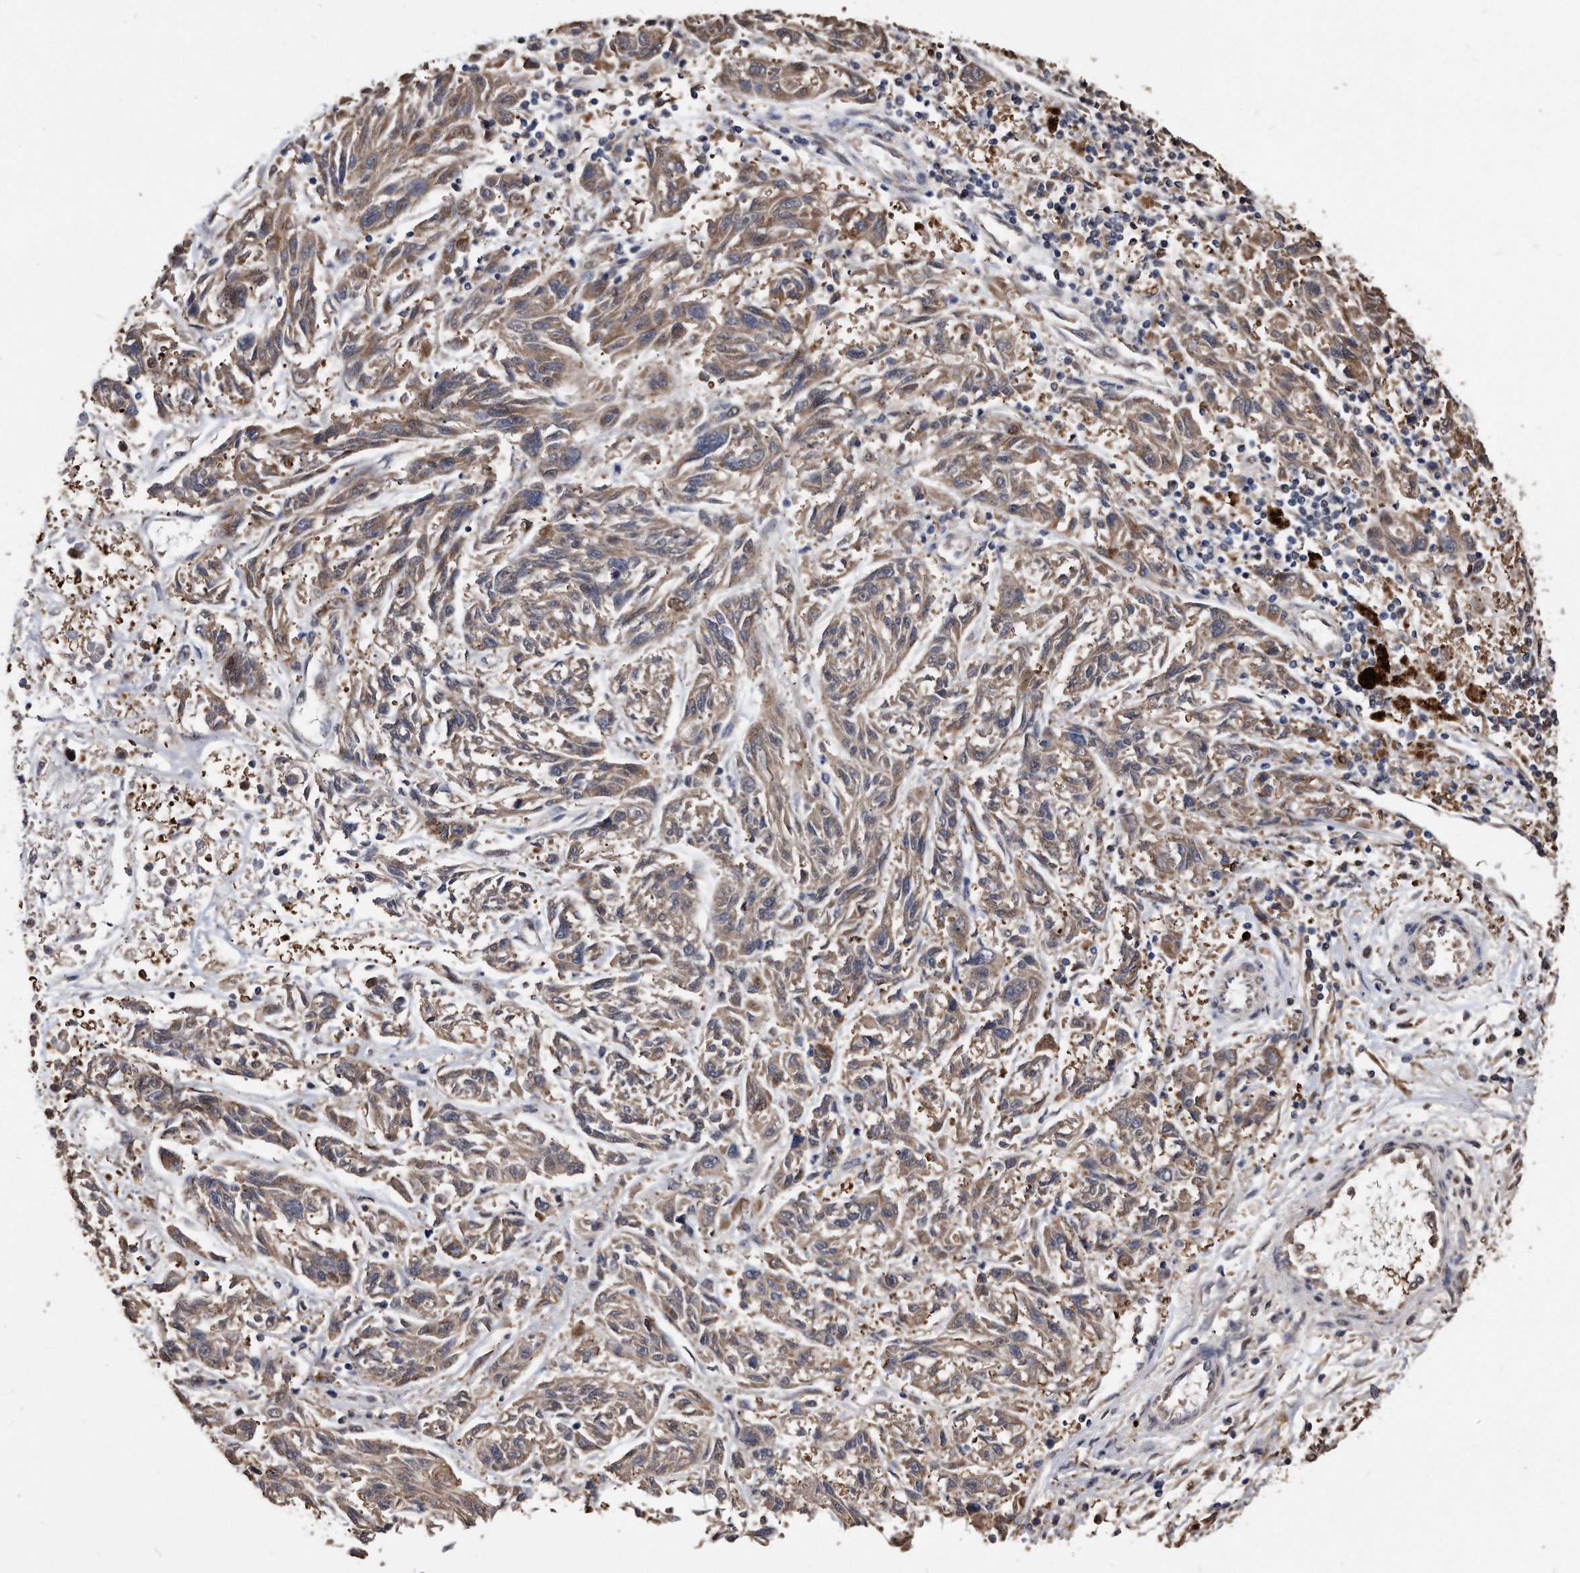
{"staining": {"intensity": "moderate", "quantity": ">75%", "location": "cytoplasmic/membranous"}, "tissue": "melanoma", "cell_type": "Tumor cells", "image_type": "cancer", "snomed": [{"axis": "morphology", "description": "Malignant melanoma, NOS"}, {"axis": "topography", "description": "Skin"}], "caption": "Melanoma stained for a protein (brown) displays moderate cytoplasmic/membranous positive positivity in about >75% of tumor cells.", "gene": "IL20RA", "patient": {"sex": "male", "age": 53}}